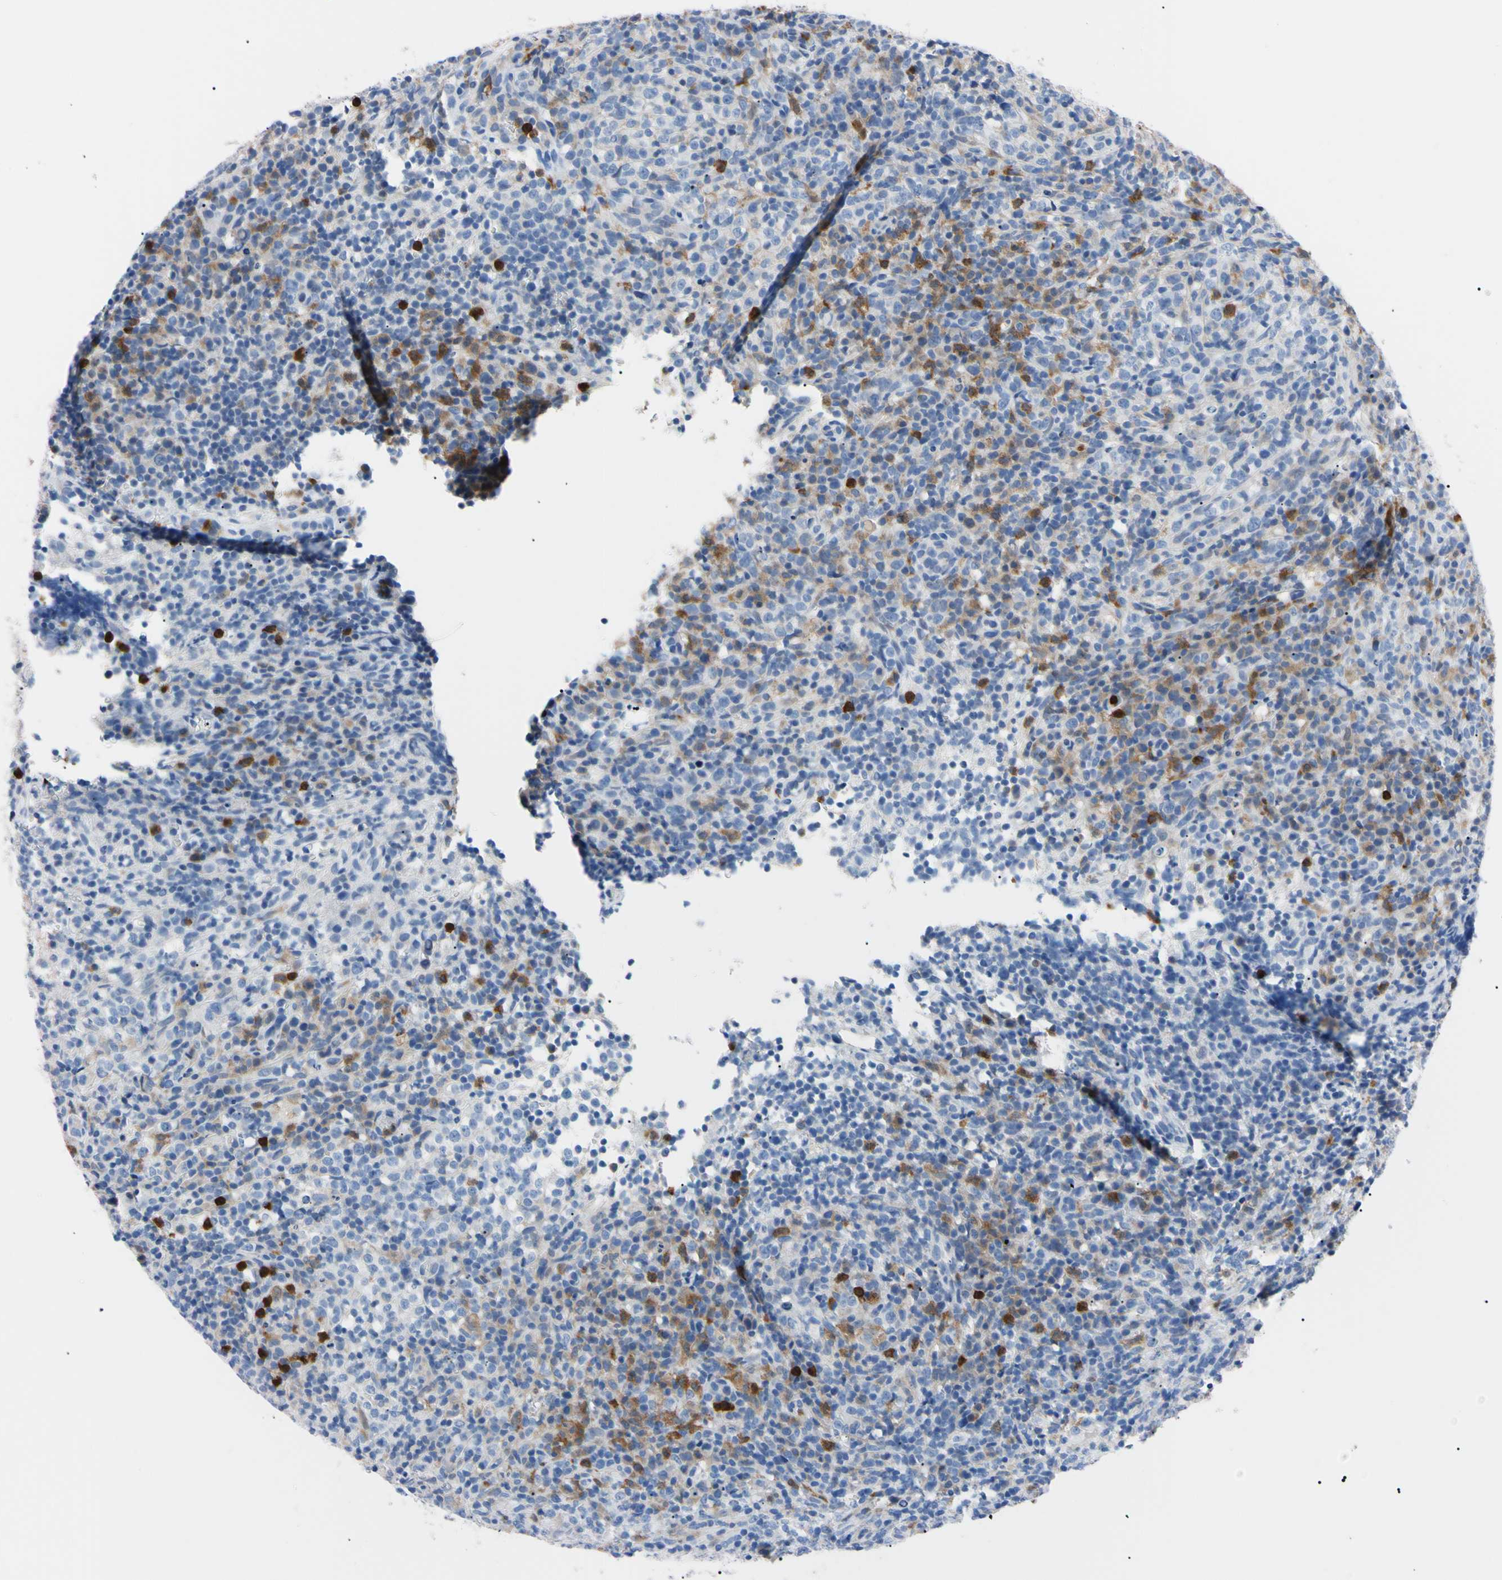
{"staining": {"intensity": "negative", "quantity": "none", "location": "none"}, "tissue": "lymphoma", "cell_type": "Tumor cells", "image_type": "cancer", "snomed": [{"axis": "morphology", "description": "Malignant lymphoma, non-Hodgkin's type, High grade"}, {"axis": "topography", "description": "Lymph node"}], "caption": "A high-resolution image shows immunohistochemistry (IHC) staining of high-grade malignant lymphoma, non-Hodgkin's type, which demonstrates no significant expression in tumor cells.", "gene": "NCF4", "patient": {"sex": "female", "age": 76}}